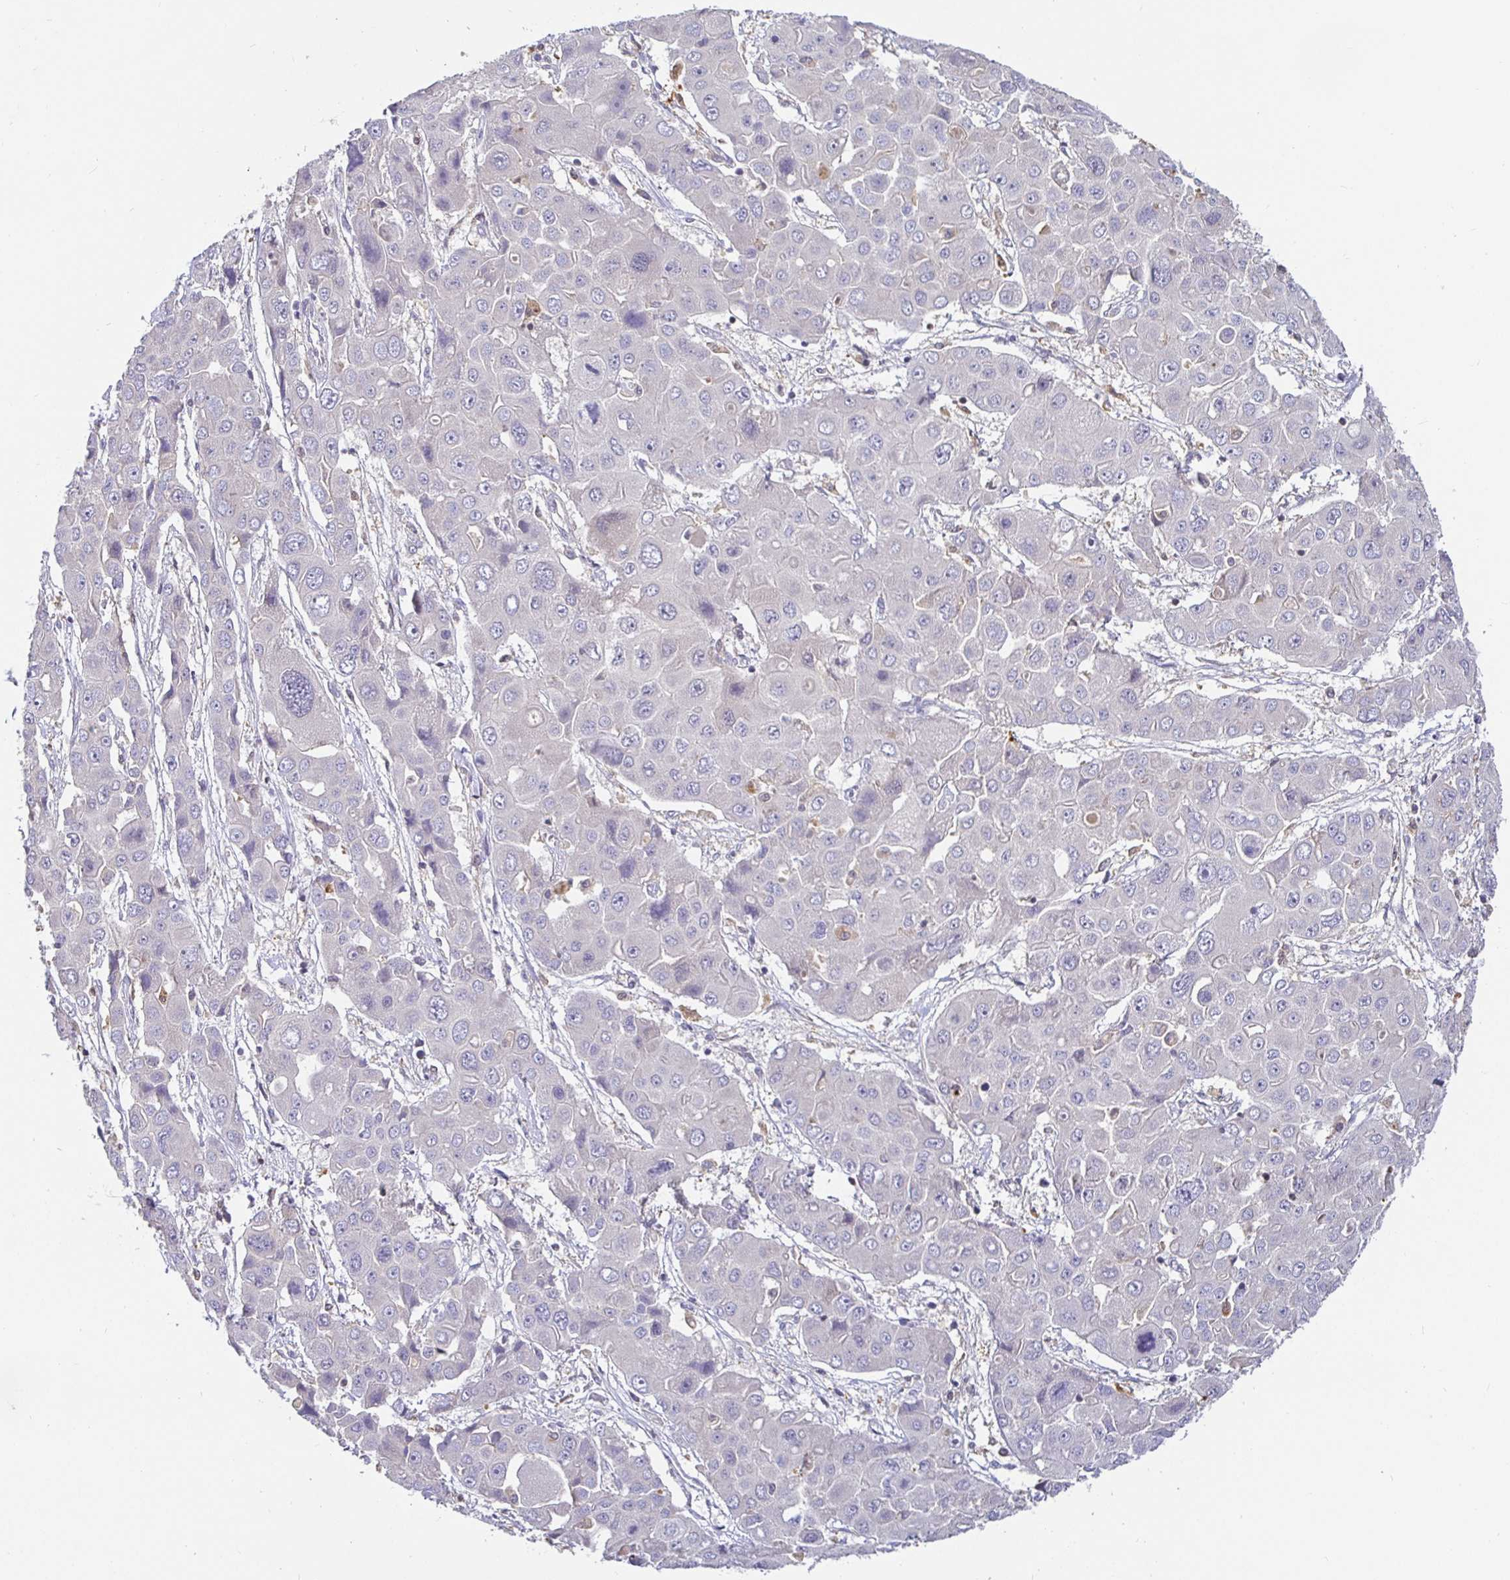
{"staining": {"intensity": "negative", "quantity": "none", "location": "none"}, "tissue": "liver cancer", "cell_type": "Tumor cells", "image_type": "cancer", "snomed": [{"axis": "morphology", "description": "Cholangiocarcinoma"}, {"axis": "topography", "description": "Liver"}], "caption": "Tumor cells show no significant positivity in liver cancer.", "gene": "SATB1", "patient": {"sex": "male", "age": 67}}